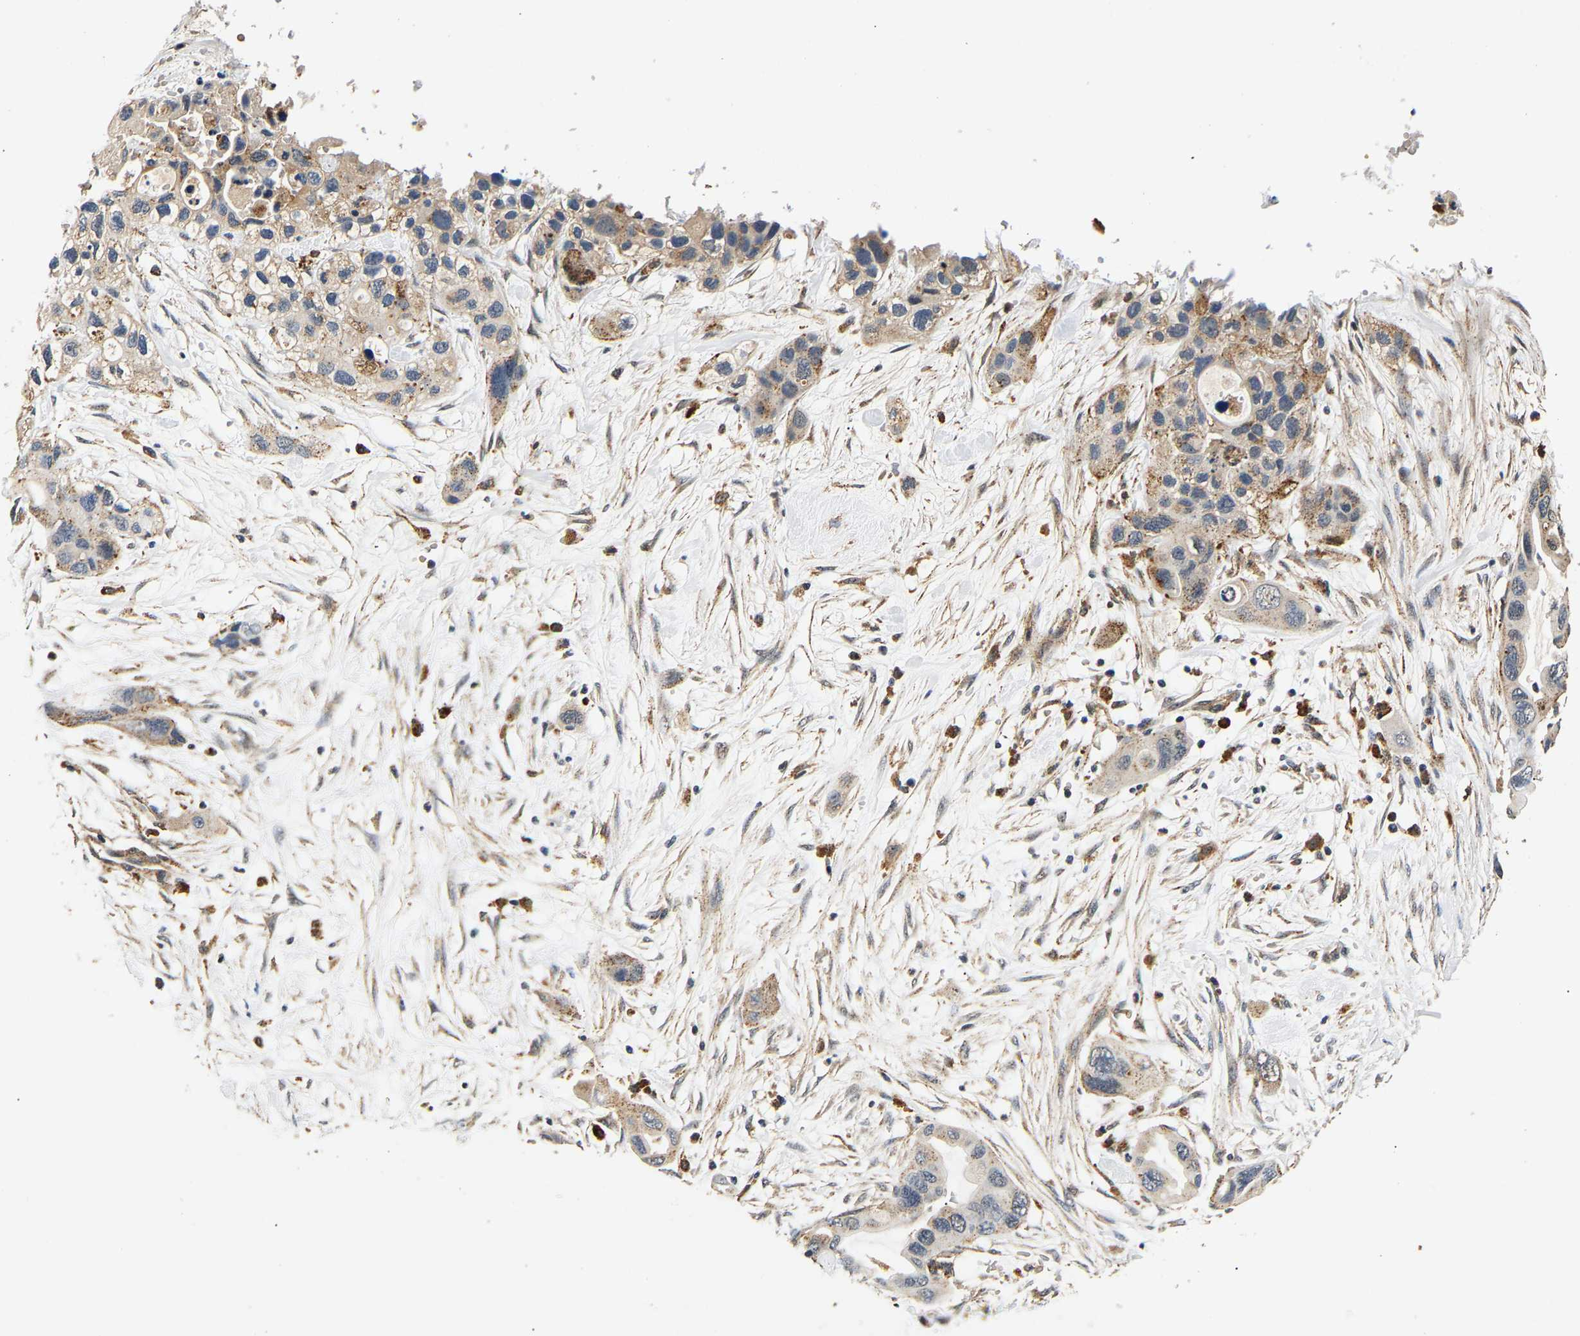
{"staining": {"intensity": "weak", "quantity": "25%-75%", "location": "cytoplasmic/membranous"}, "tissue": "pancreatic cancer", "cell_type": "Tumor cells", "image_type": "cancer", "snomed": [{"axis": "morphology", "description": "Adenocarcinoma, NOS"}, {"axis": "topography", "description": "Pancreas"}], "caption": "Immunohistochemical staining of human pancreatic cancer displays low levels of weak cytoplasmic/membranous protein staining in approximately 25%-75% of tumor cells. (DAB (3,3'-diaminobenzidine) IHC, brown staining for protein, blue staining for nuclei).", "gene": "SMU1", "patient": {"sex": "female", "age": 71}}